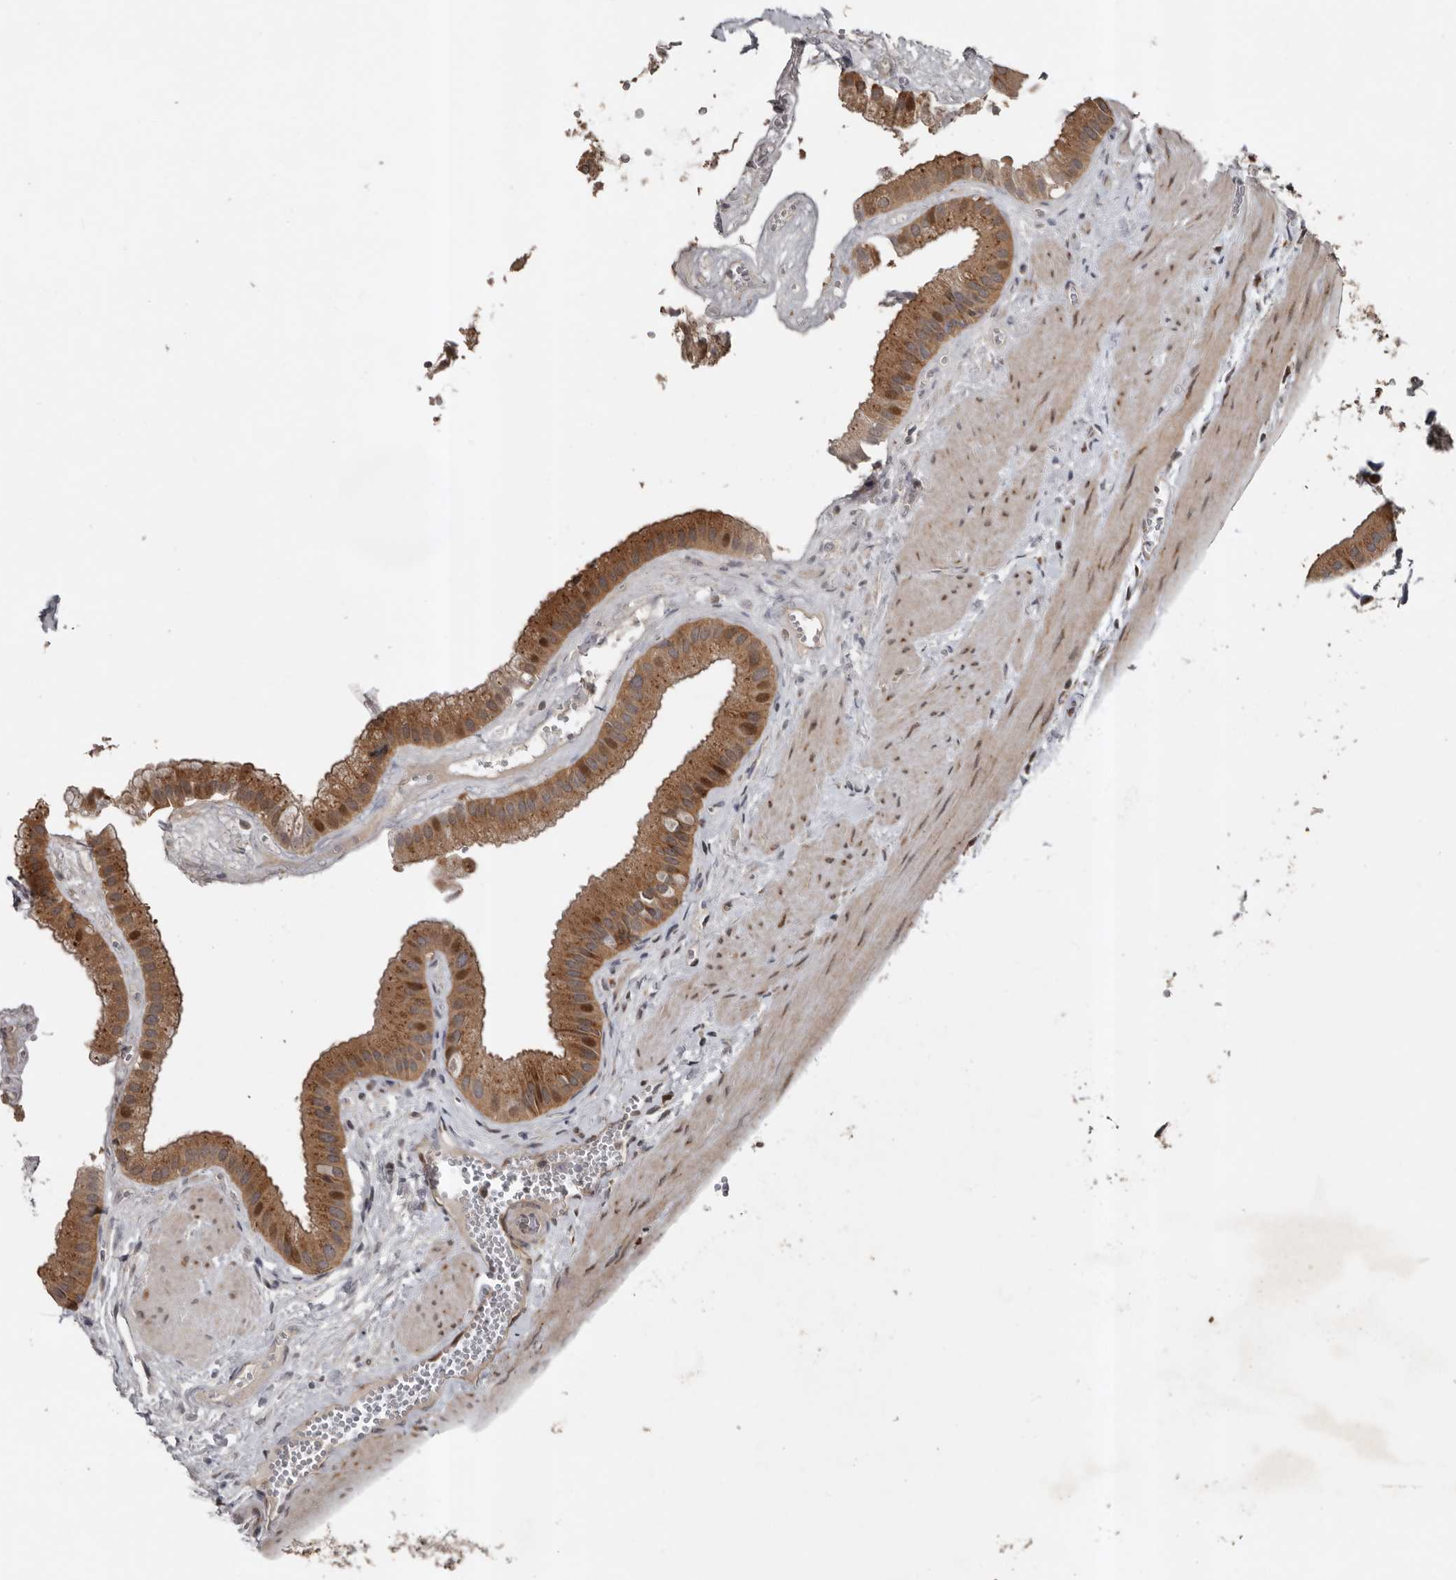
{"staining": {"intensity": "strong", "quantity": ">75%", "location": "cytoplasmic/membranous,nuclear"}, "tissue": "gallbladder", "cell_type": "Glandular cells", "image_type": "normal", "snomed": [{"axis": "morphology", "description": "Normal tissue, NOS"}, {"axis": "topography", "description": "Gallbladder"}], "caption": "Protein staining displays strong cytoplasmic/membranous,nuclear staining in approximately >75% of glandular cells in benign gallbladder.", "gene": "CCDC190", "patient": {"sex": "male", "age": 55}}